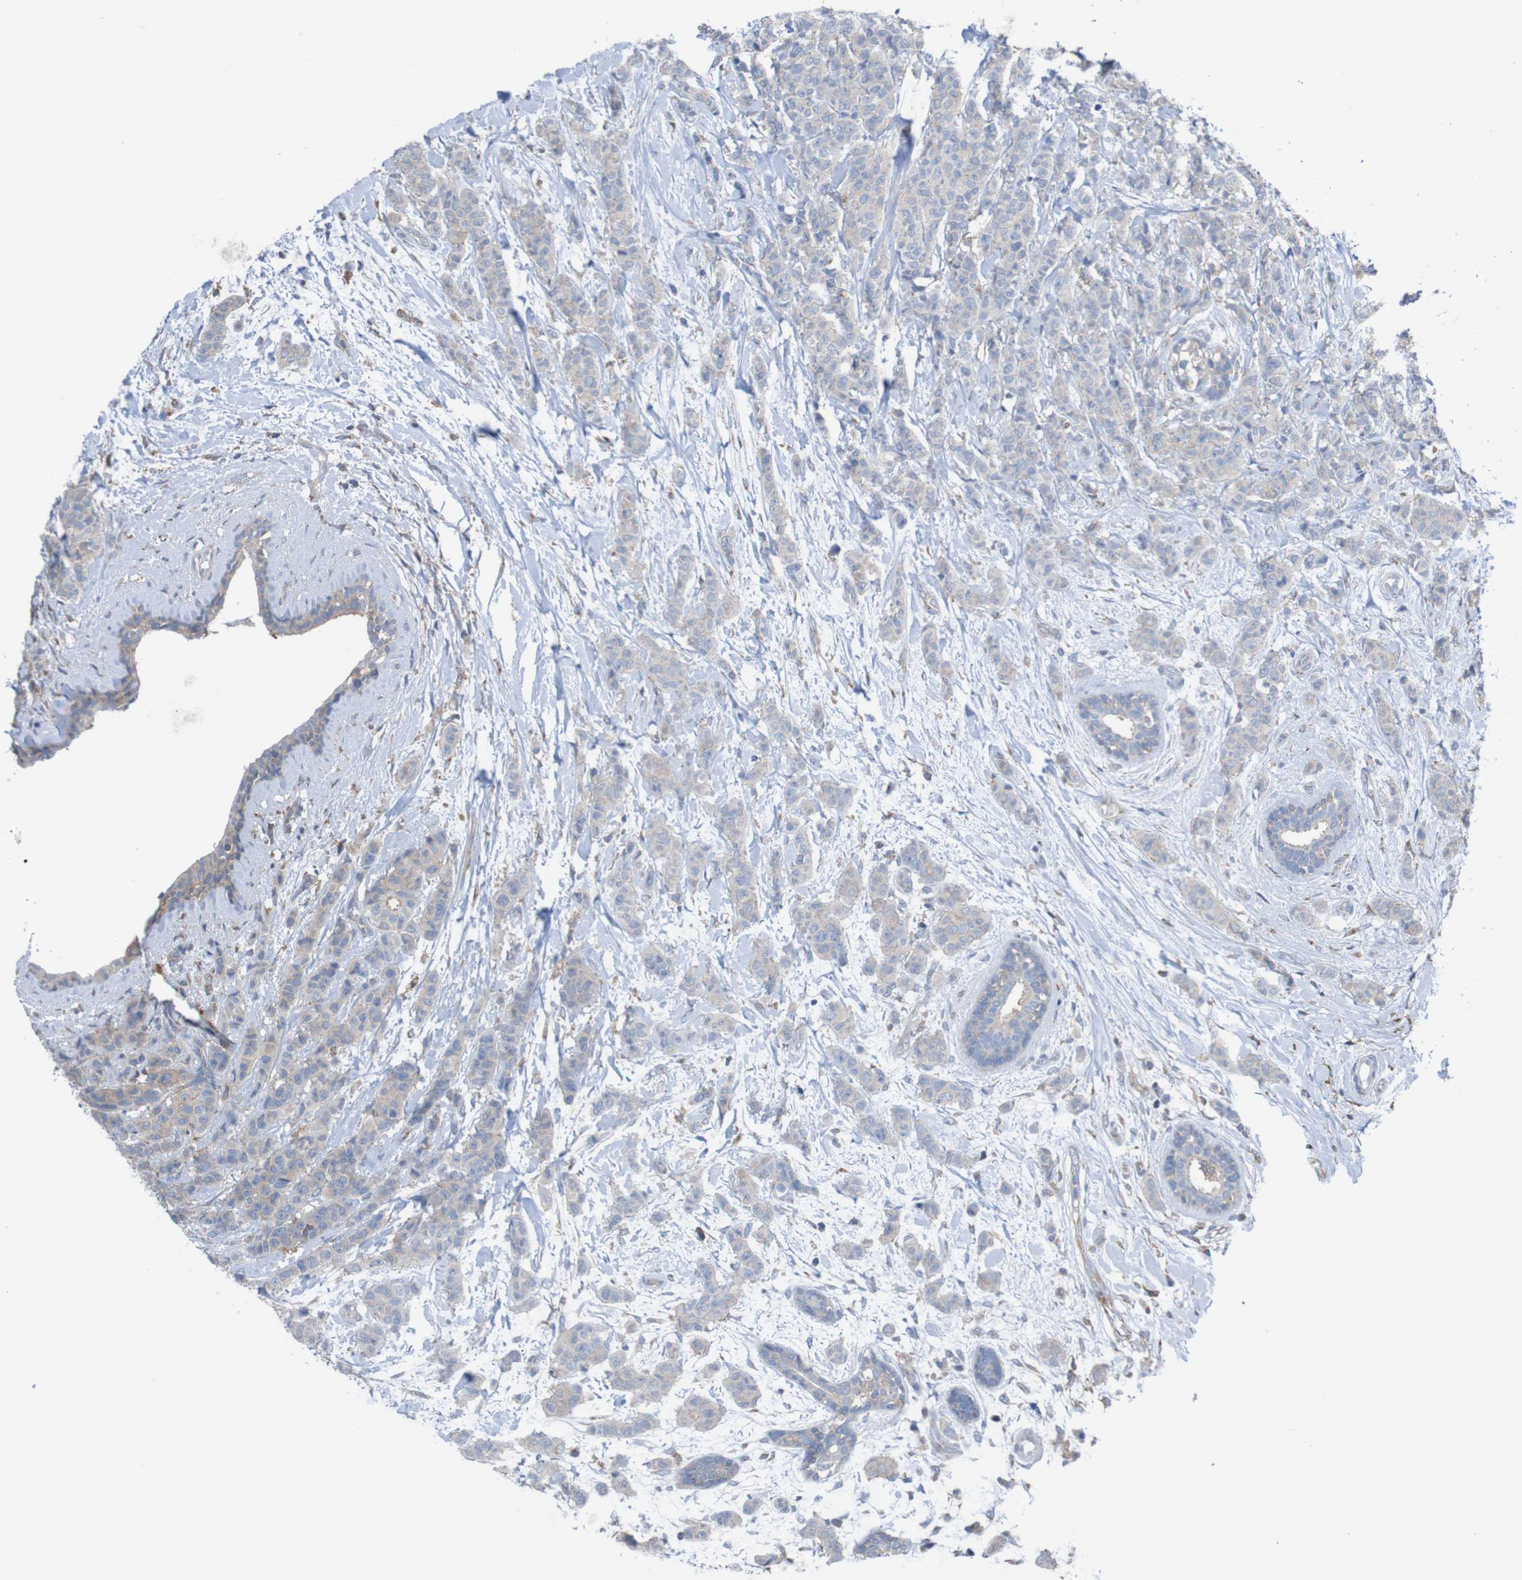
{"staining": {"intensity": "weak", "quantity": ">75%", "location": "cytoplasmic/membranous"}, "tissue": "breast cancer", "cell_type": "Tumor cells", "image_type": "cancer", "snomed": [{"axis": "morphology", "description": "Normal tissue, NOS"}, {"axis": "morphology", "description": "Duct carcinoma"}, {"axis": "topography", "description": "Breast"}], "caption": "Breast cancer was stained to show a protein in brown. There is low levels of weak cytoplasmic/membranous positivity in about >75% of tumor cells.", "gene": "MINAR1", "patient": {"sex": "female", "age": 40}}